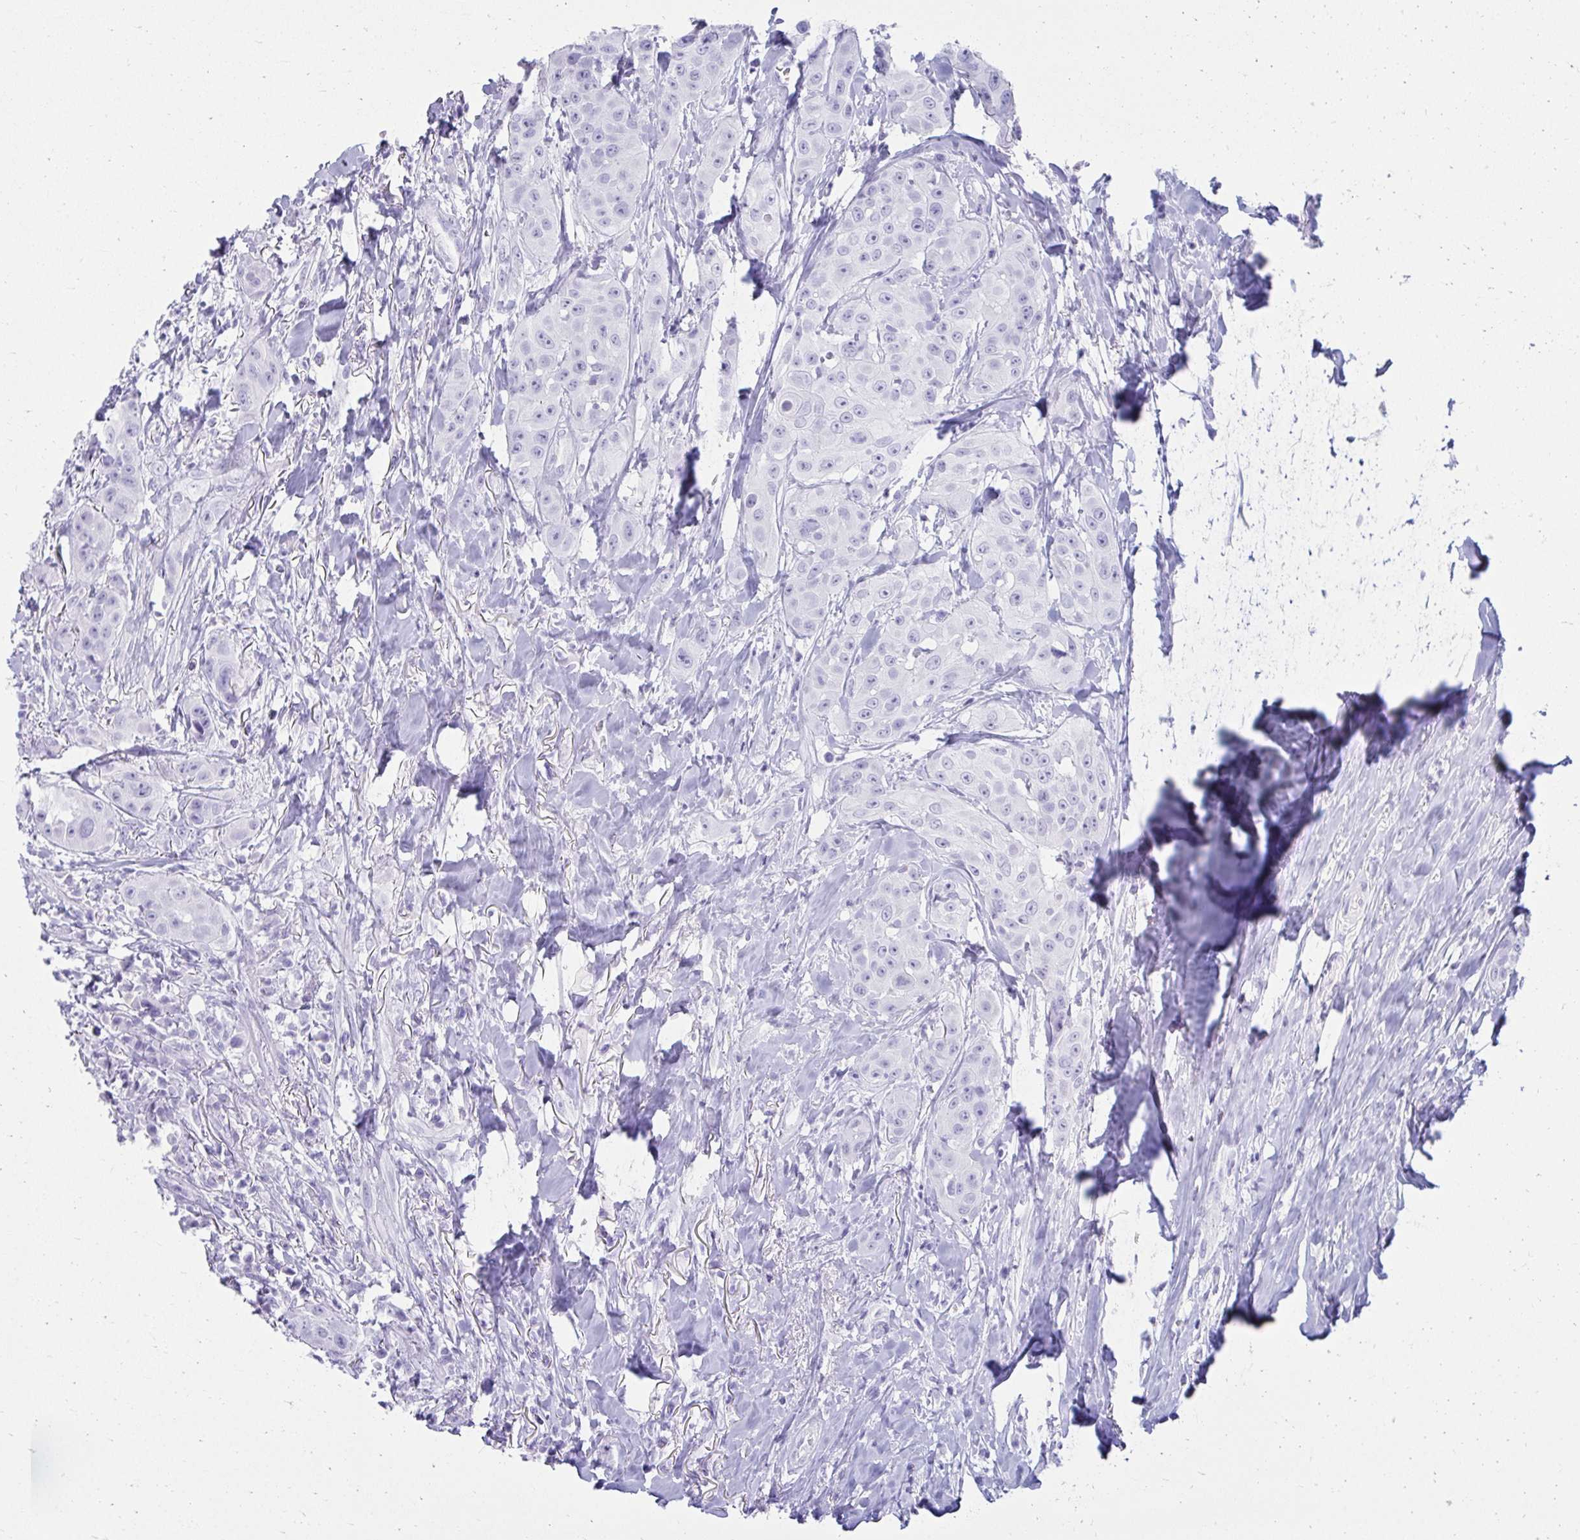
{"staining": {"intensity": "negative", "quantity": "none", "location": "none"}, "tissue": "head and neck cancer", "cell_type": "Tumor cells", "image_type": "cancer", "snomed": [{"axis": "morphology", "description": "Squamous cell carcinoma, NOS"}, {"axis": "topography", "description": "Head-Neck"}], "caption": "This is an immunohistochemistry photomicrograph of human head and neck cancer. There is no expression in tumor cells.", "gene": "ATP4B", "patient": {"sex": "male", "age": 83}}